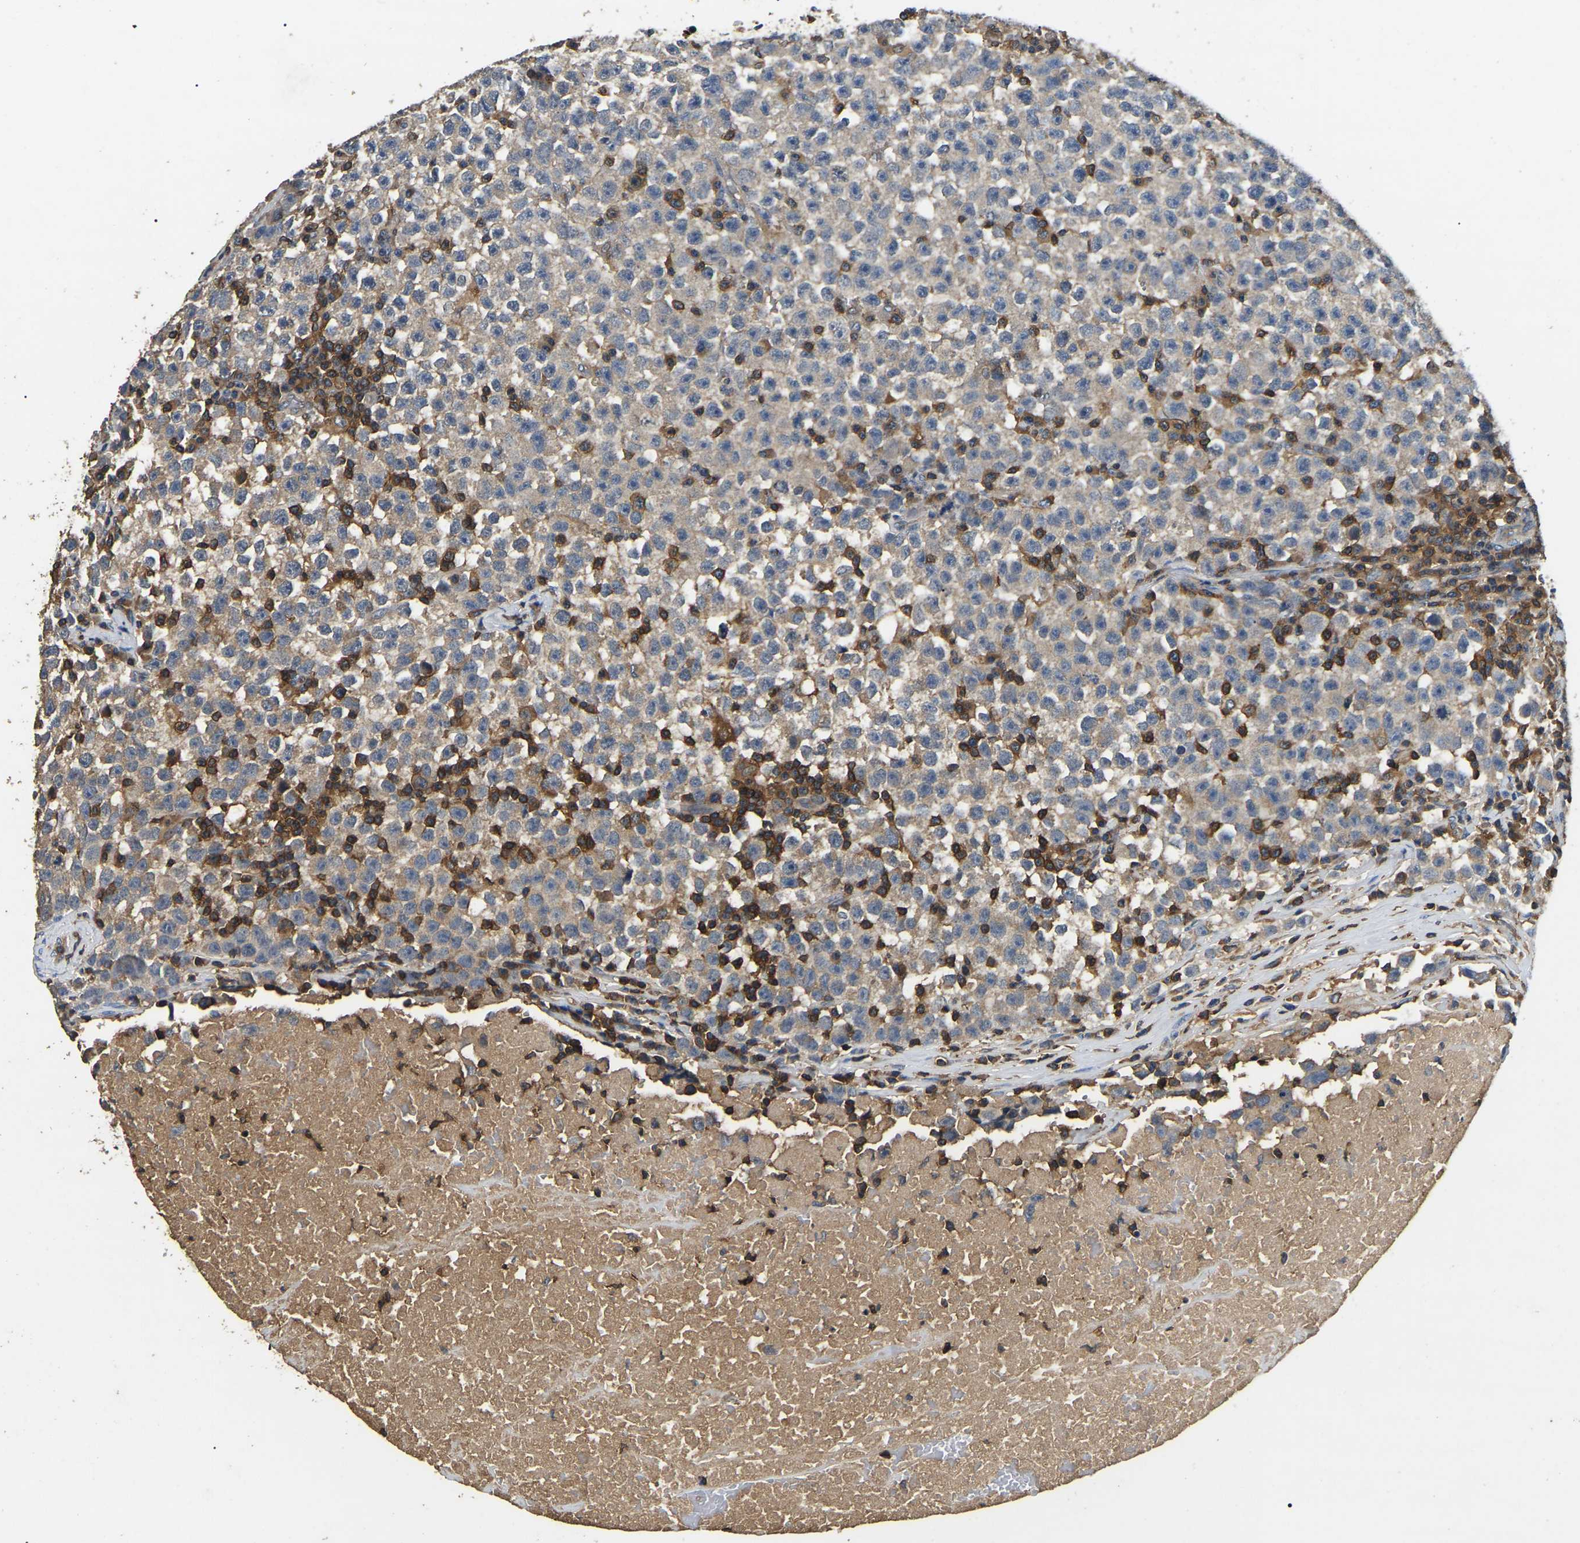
{"staining": {"intensity": "weak", "quantity": "25%-75%", "location": "cytoplasmic/membranous"}, "tissue": "testis cancer", "cell_type": "Tumor cells", "image_type": "cancer", "snomed": [{"axis": "morphology", "description": "Seminoma, NOS"}, {"axis": "topography", "description": "Testis"}], "caption": "DAB immunohistochemical staining of human seminoma (testis) exhibits weak cytoplasmic/membranous protein staining in approximately 25%-75% of tumor cells. (Stains: DAB (3,3'-diaminobenzidine) in brown, nuclei in blue, Microscopy: brightfield microscopy at high magnification).", "gene": "SMPD2", "patient": {"sex": "male", "age": 22}}